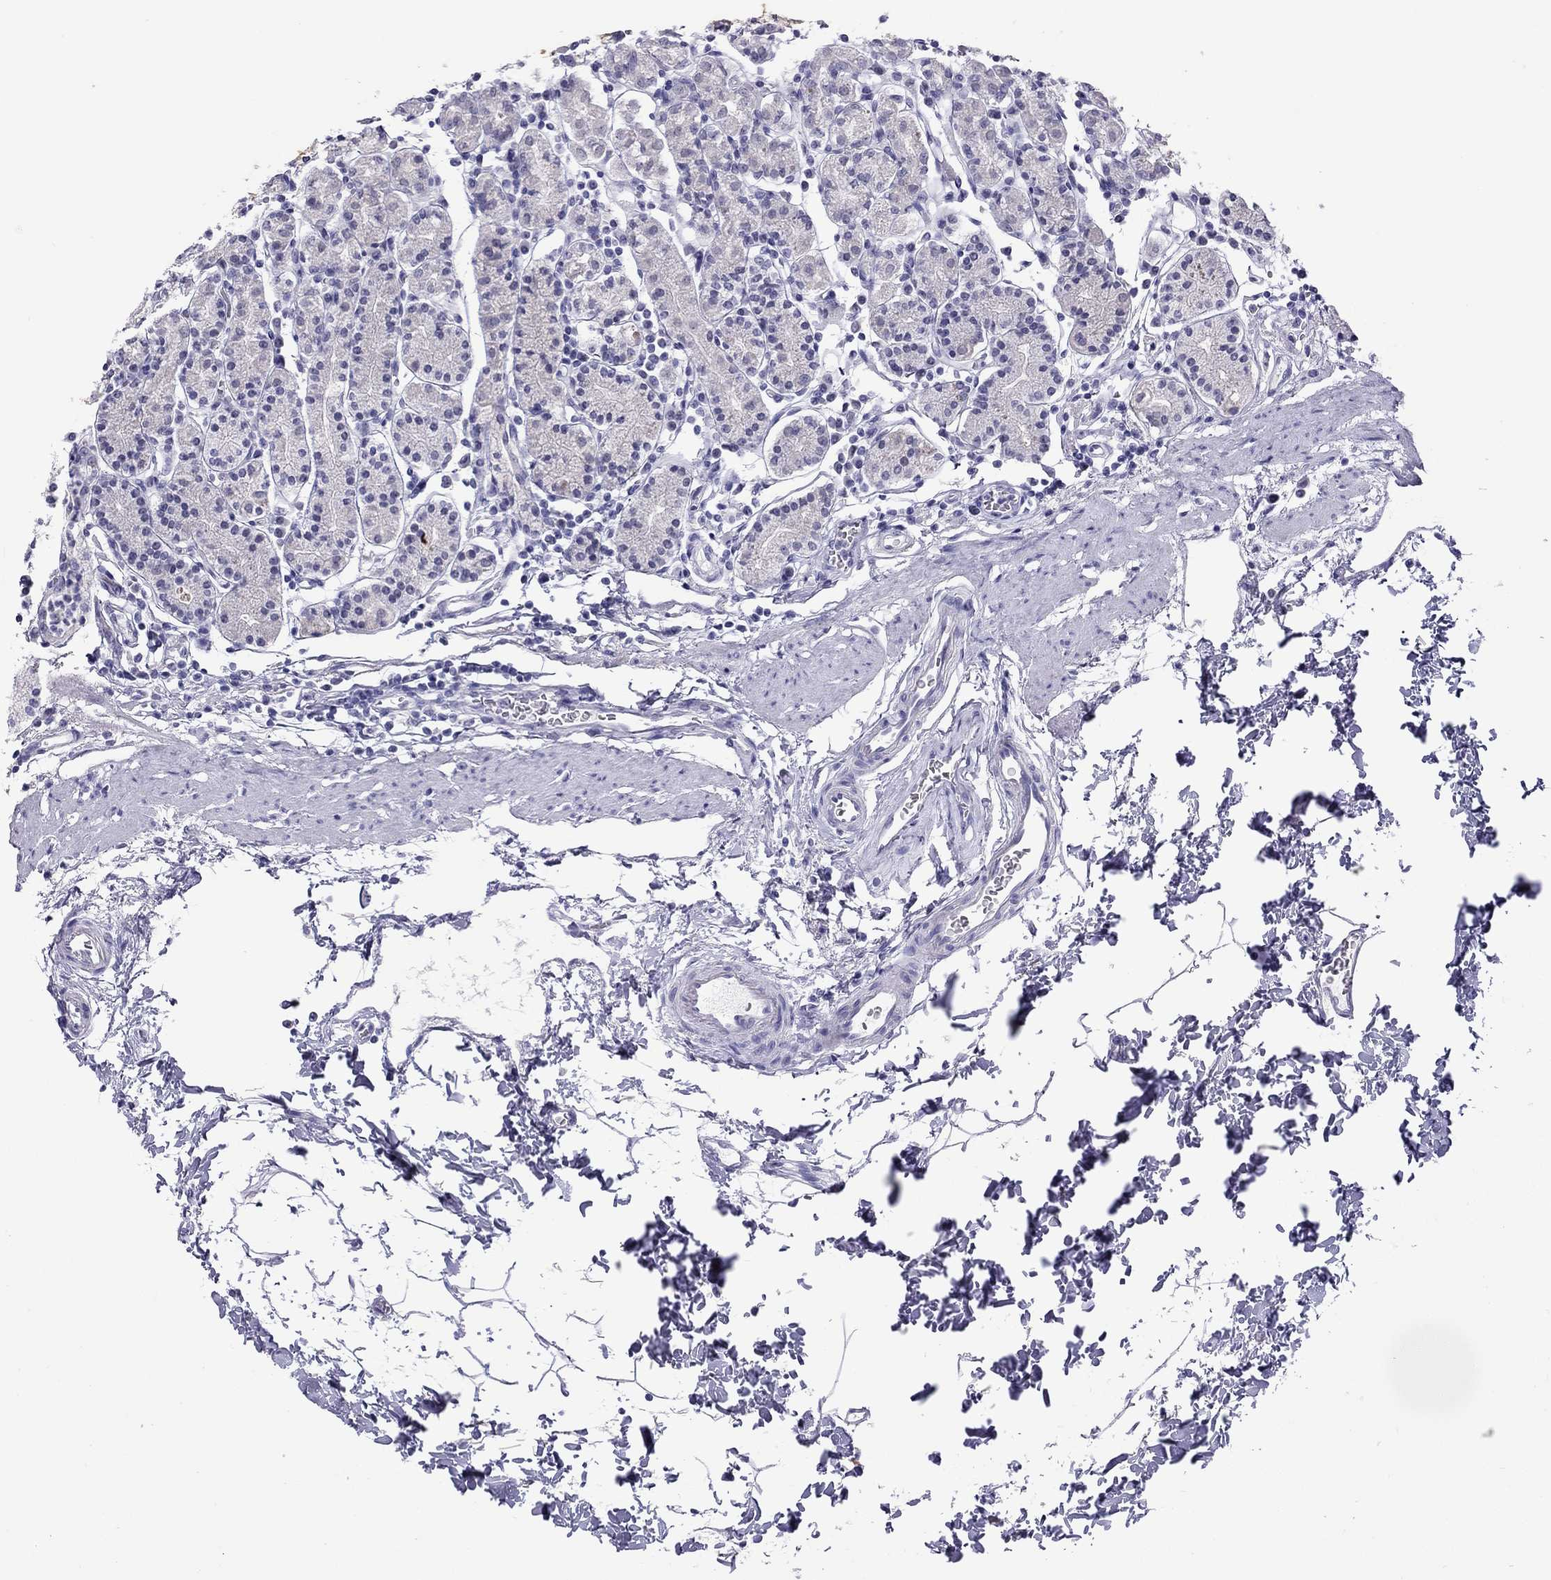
{"staining": {"intensity": "negative", "quantity": "none", "location": "none"}, "tissue": "stomach", "cell_type": "Glandular cells", "image_type": "normal", "snomed": [{"axis": "morphology", "description": "Normal tissue, NOS"}, {"axis": "topography", "description": "Stomach, upper"}, {"axis": "topography", "description": "Stomach"}], "caption": "Immunohistochemistry photomicrograph of normal stomach: human stomach stained with DAB exhibits no significant protein staining in glandular cells.", "gene": "CHRNB3", "patient": {"sex": "male", "age": 62}}